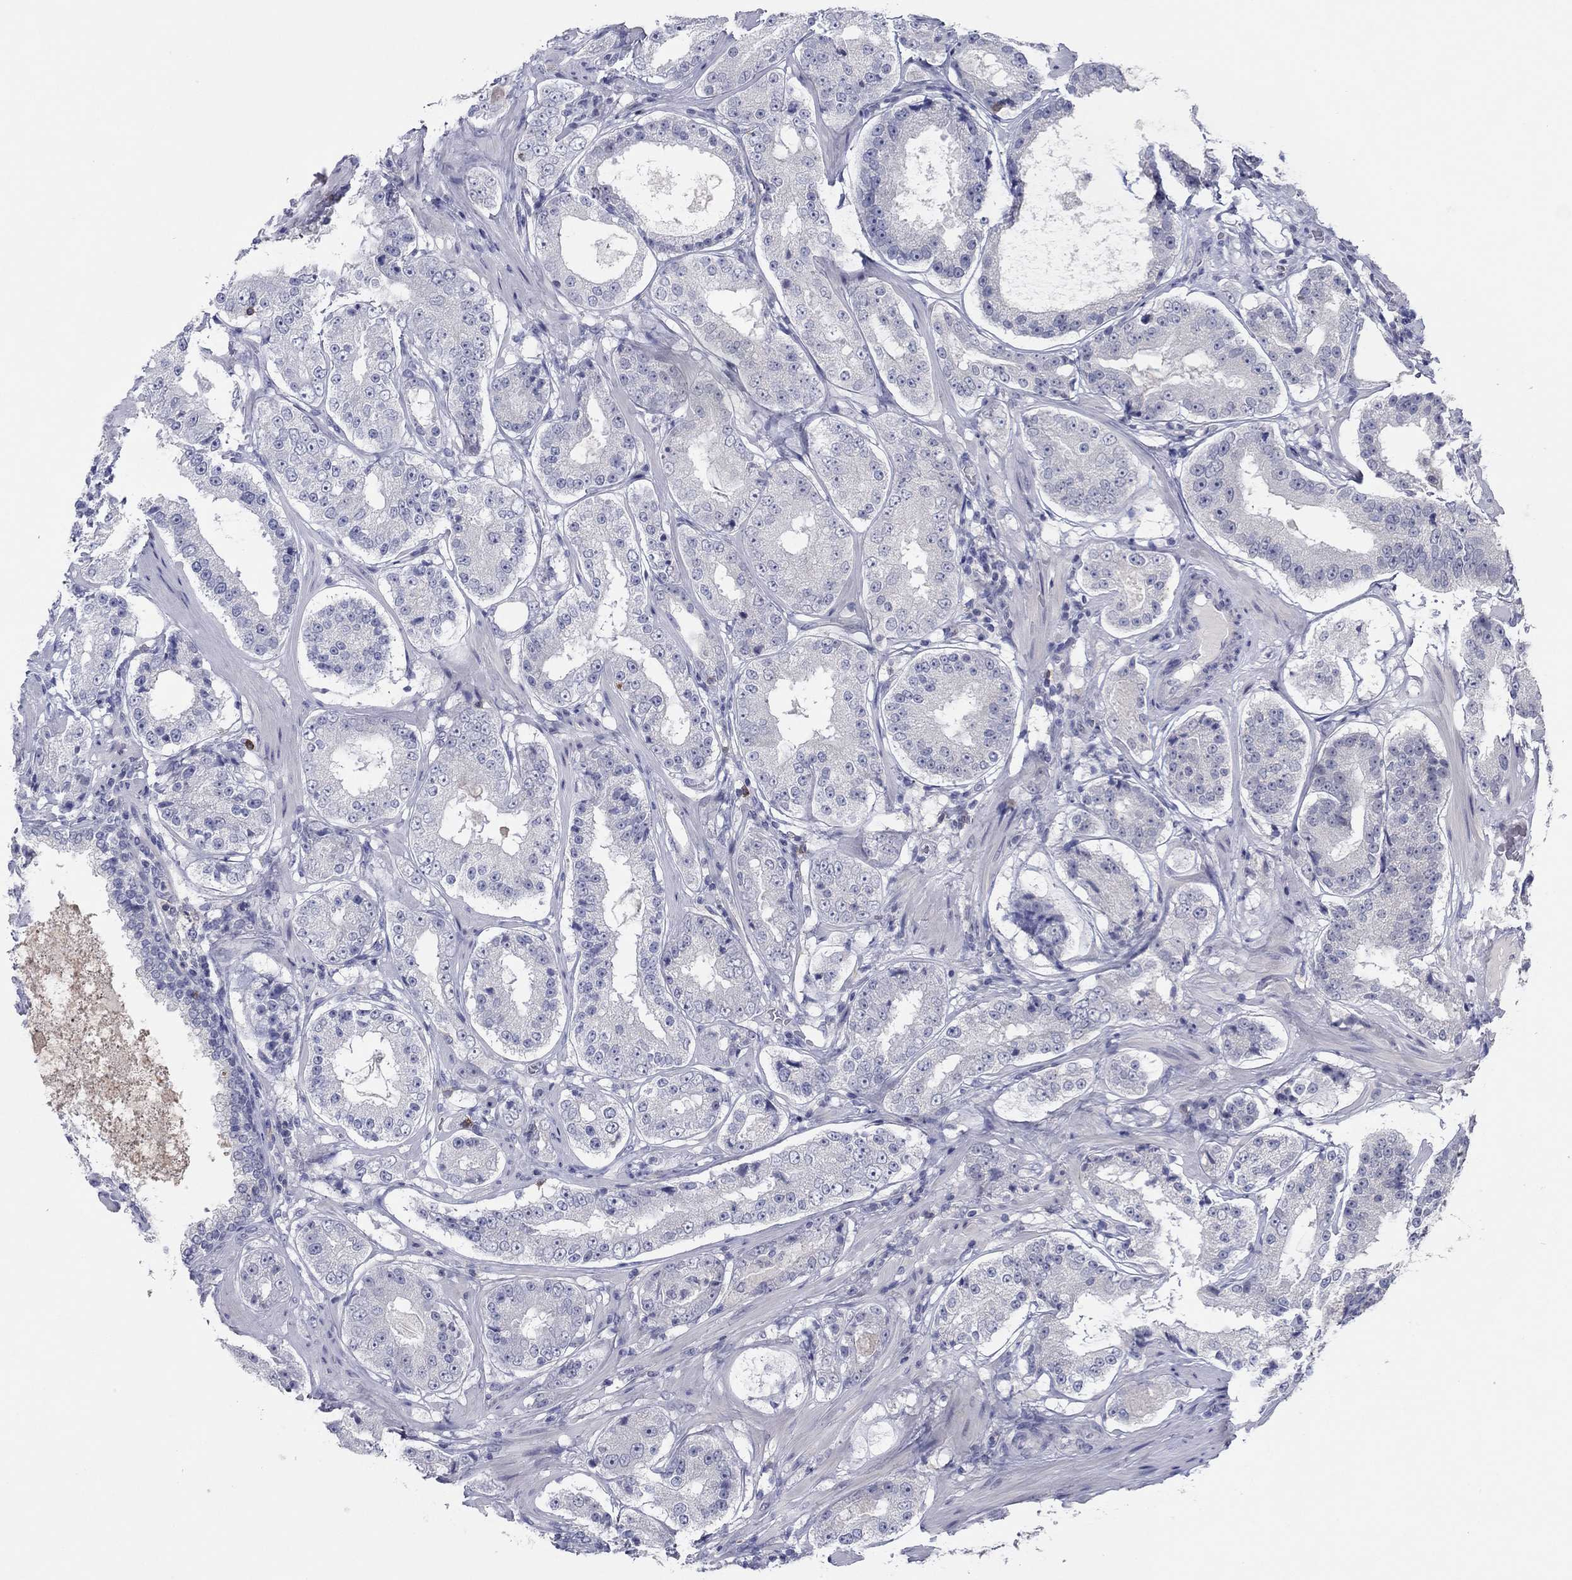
{"staining": {"intensity": "negative", "quantity": "none", "location": "none"}, "tissue": "prostate cancer", "cell_type": "Tumor cells", "image_type": "cancer", "snomed": [{"axis": "morphology", "description": "Adenocarcinoma, Low grade"}, {"axis": "topography", "description": "Prostate"}], "caption": "An immunohistochemistry image of low-grade adenocarcinoma (prostate) is shown. There is no staining in tumor cells of low-grade adenocarcinoma (prostate).", "gene": "ITGAE", "patient": {"sex": "male", "age": 60}}